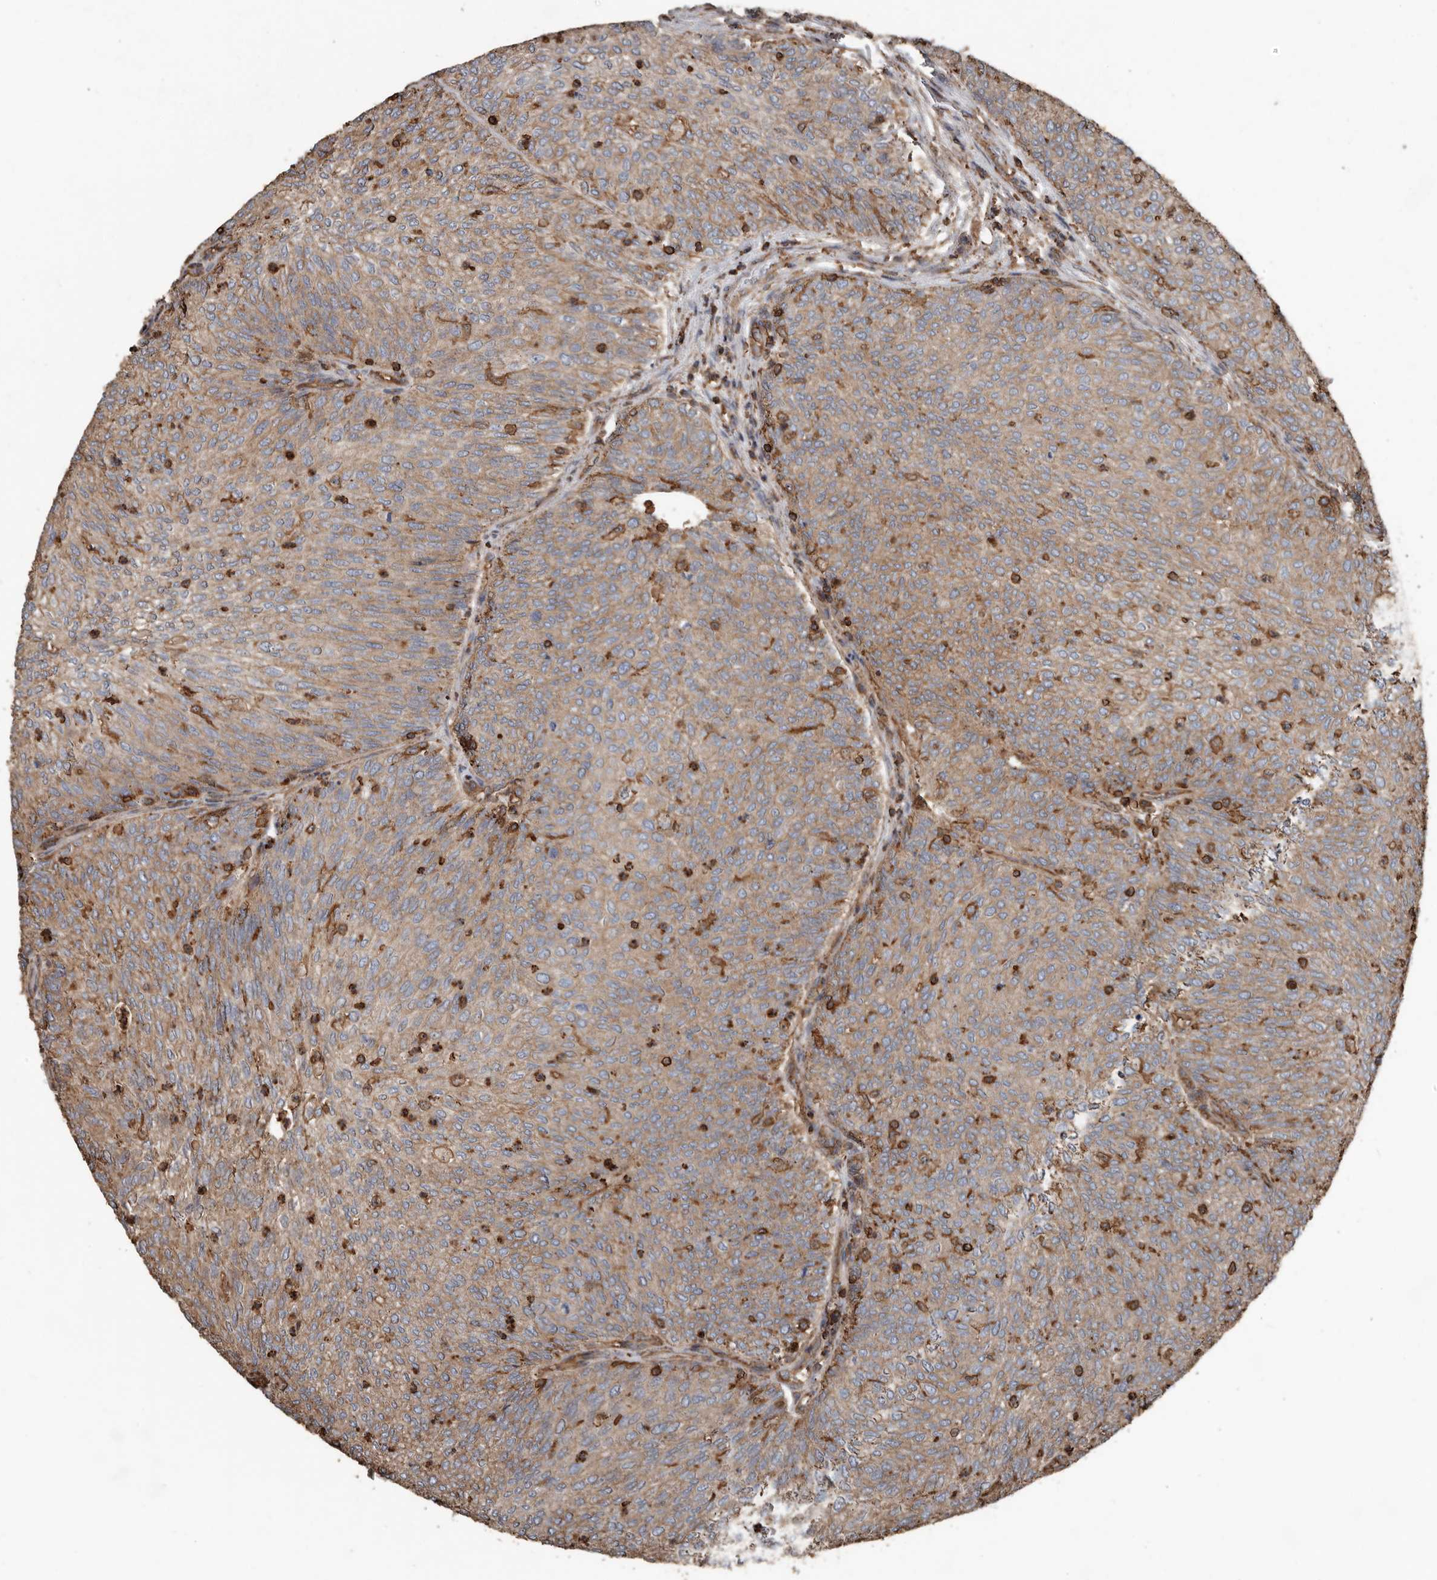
{"staining": {"intensity": "moderate", "quantity": ">75%", "location": "cytoplasmic/membranous"}, "tissue": "urothelial cancer", "cell_type": "Tumor cells", "image_type": "cancer", "snomed": [{"axis": "morphology", "description": "Urothelial carcinoma, Low grade"}, {"axis": "topography", "description": "Urinary bladder"}], "caption": "Protein expression analysis of human urothelial cancer reveals moderate cytoplasmic/membranous staining in about >75% of tumor cells. The staining was performed using DAB to visualize the protein expression in brown, while the nuclei were stained in blue with hematoxylin (Magnification: 20x).", "gene": "DENND6B", "patient": {"sex": "female", "age": 79}}